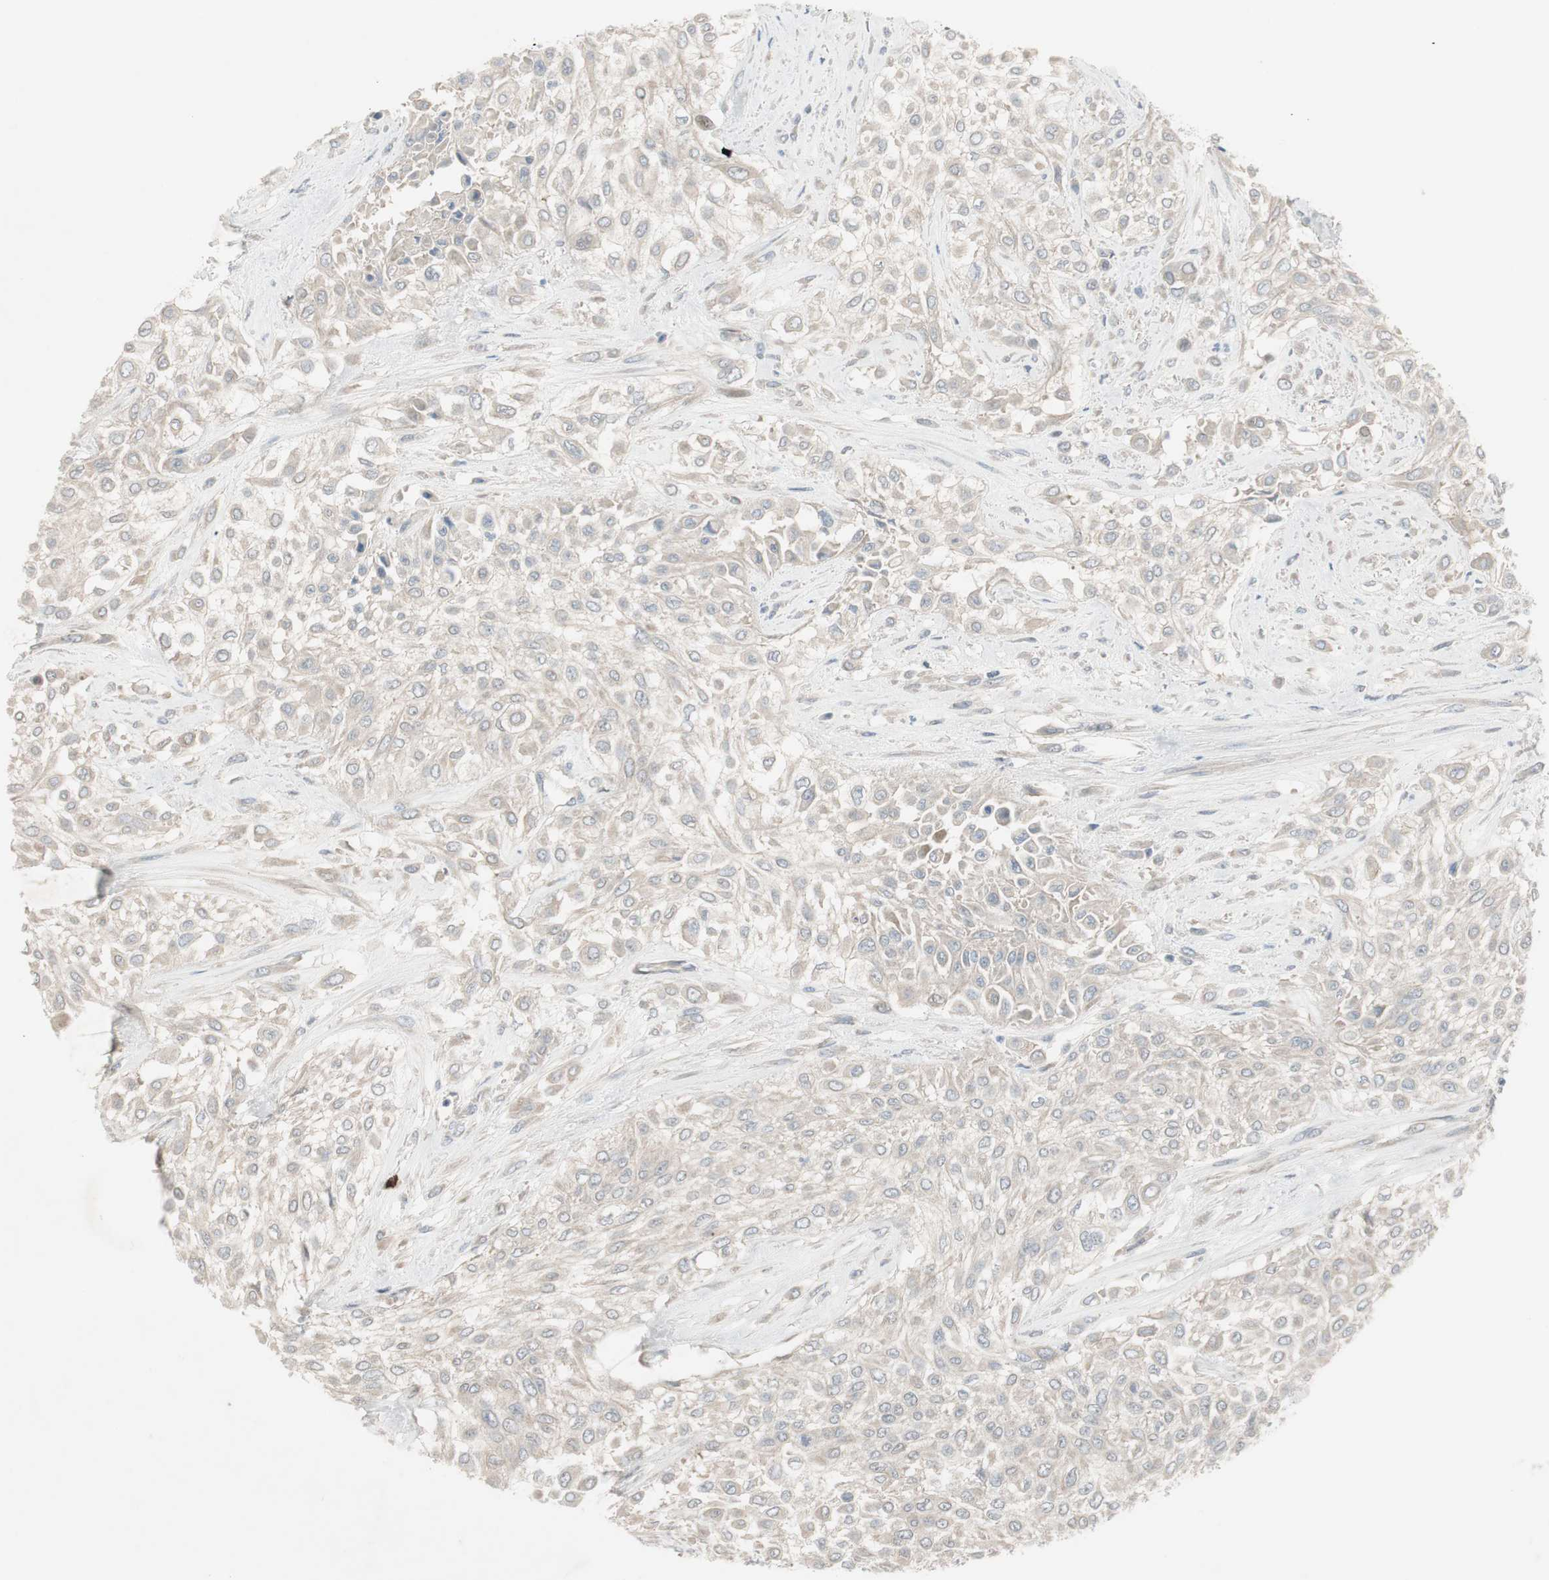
{"staining": {"intensity": "weak", "quantity": ">75%", "location": "cytoplasmic/membranous"}, "tissue": "urothelial cancer", "cell_type": "Tumor cells", "image_type": "cancer", "snomed": [{"axis": "morphology", "description": "Urothelial carcinoma, High grade"}, {"axis": "topography", "description": "Urinary bladder"}], "caption": "A high-resolution histopathology image shows IHC staining of urothelial carcinoma (high-grade), which displays weak cytoplasmic/membranous expression in about >75% of tumor cells.", "gene": "MAPRE3", "patient": {"sex": "male", "age": 57}}